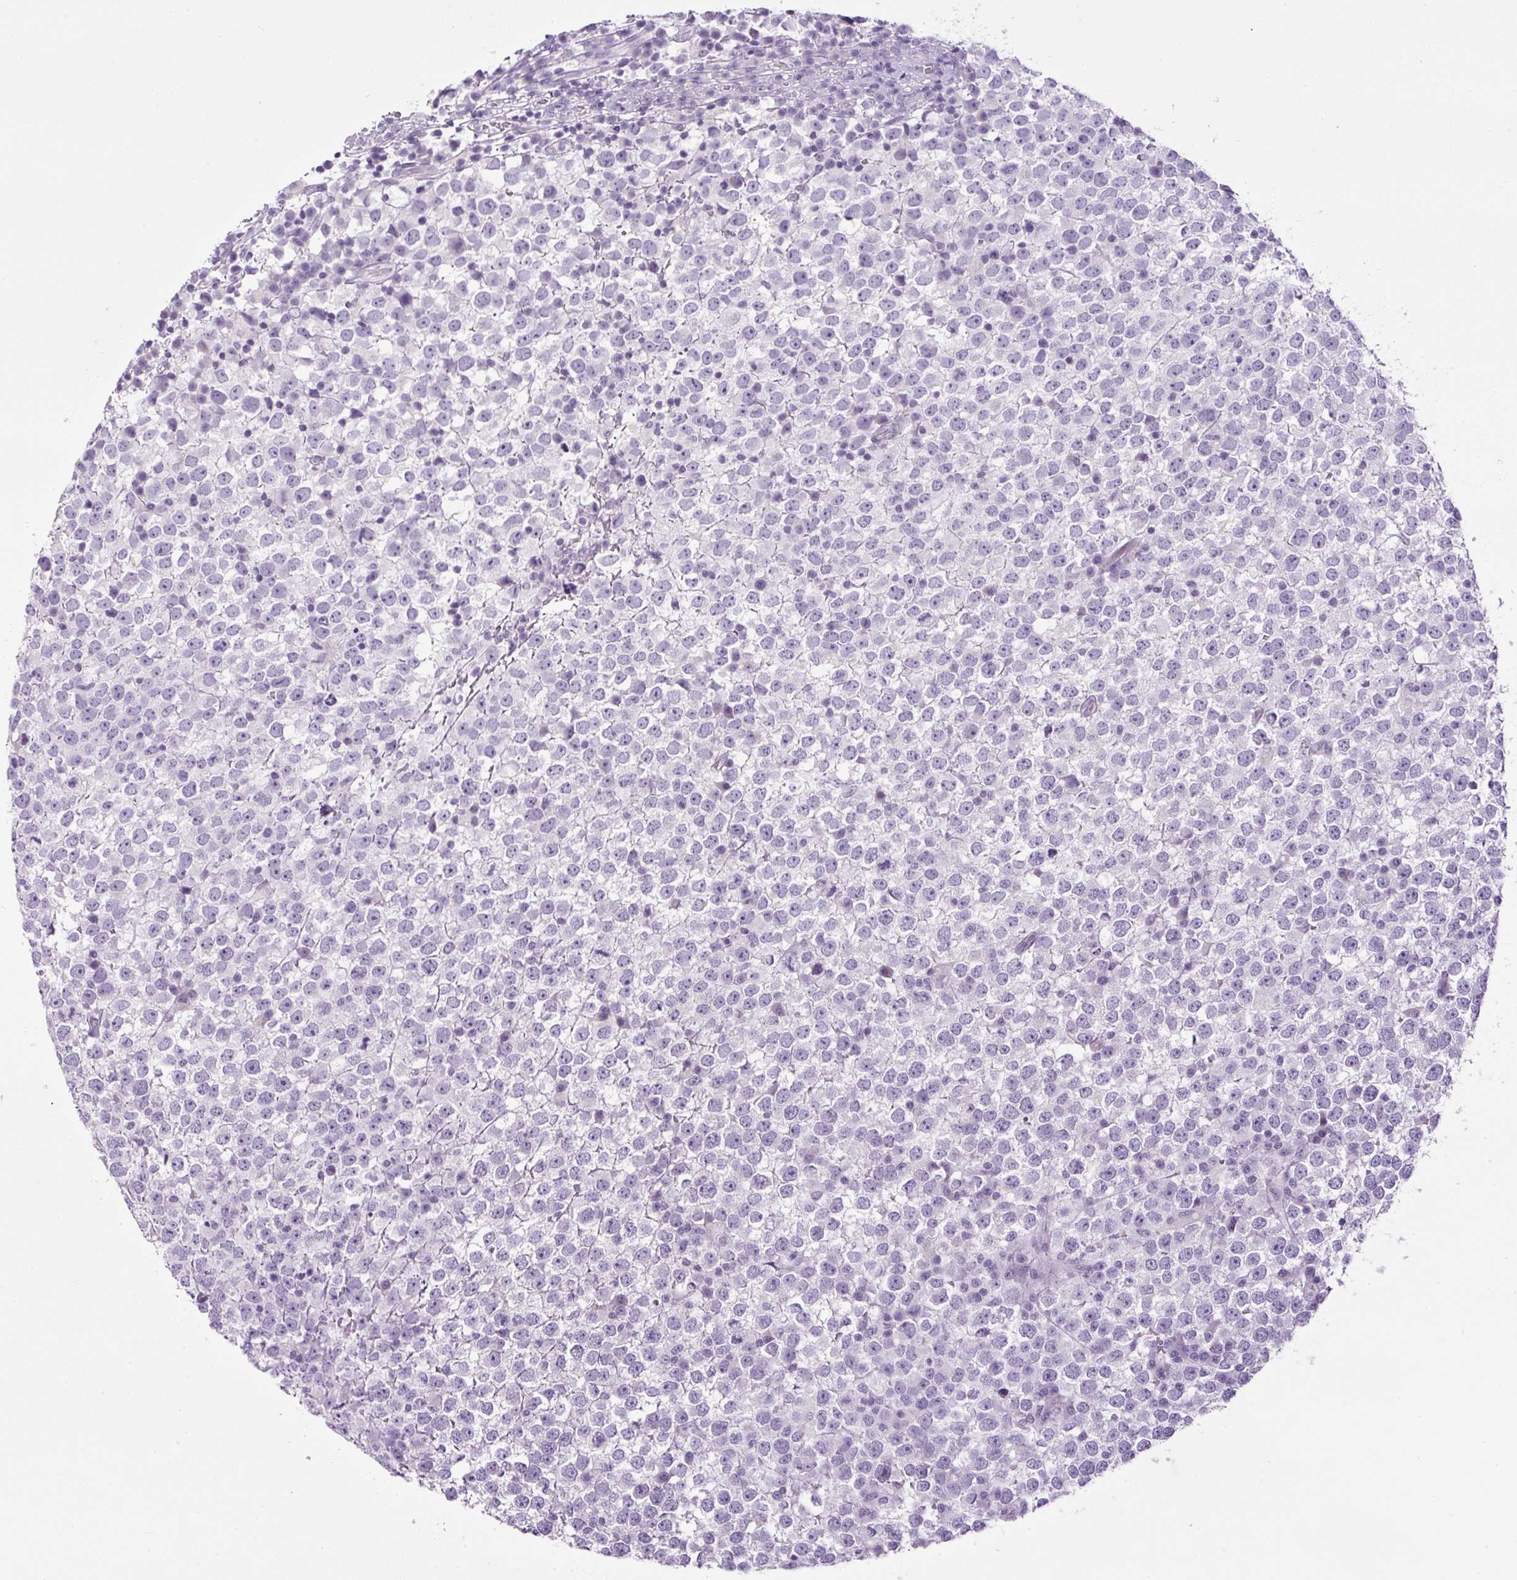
{"staining": {"intensity": "negative", "quantity": "none", "location": "none"}, "tissue": "testis cancer", "cell_type": "Tumor cells", "image_type": "cancer", "snomed": [{"axis": "morphology", "description": "Seminoma, NOS"}, {"axis": "topography", "description": "Testis"}], "caption": "This is an immunohistochemistry (IHC) histopathology image of seminoma (testis). There is no positivity in tumor cells.", "gene": "RHBDD2", "patient": {"sex": "male", "age": 65}}